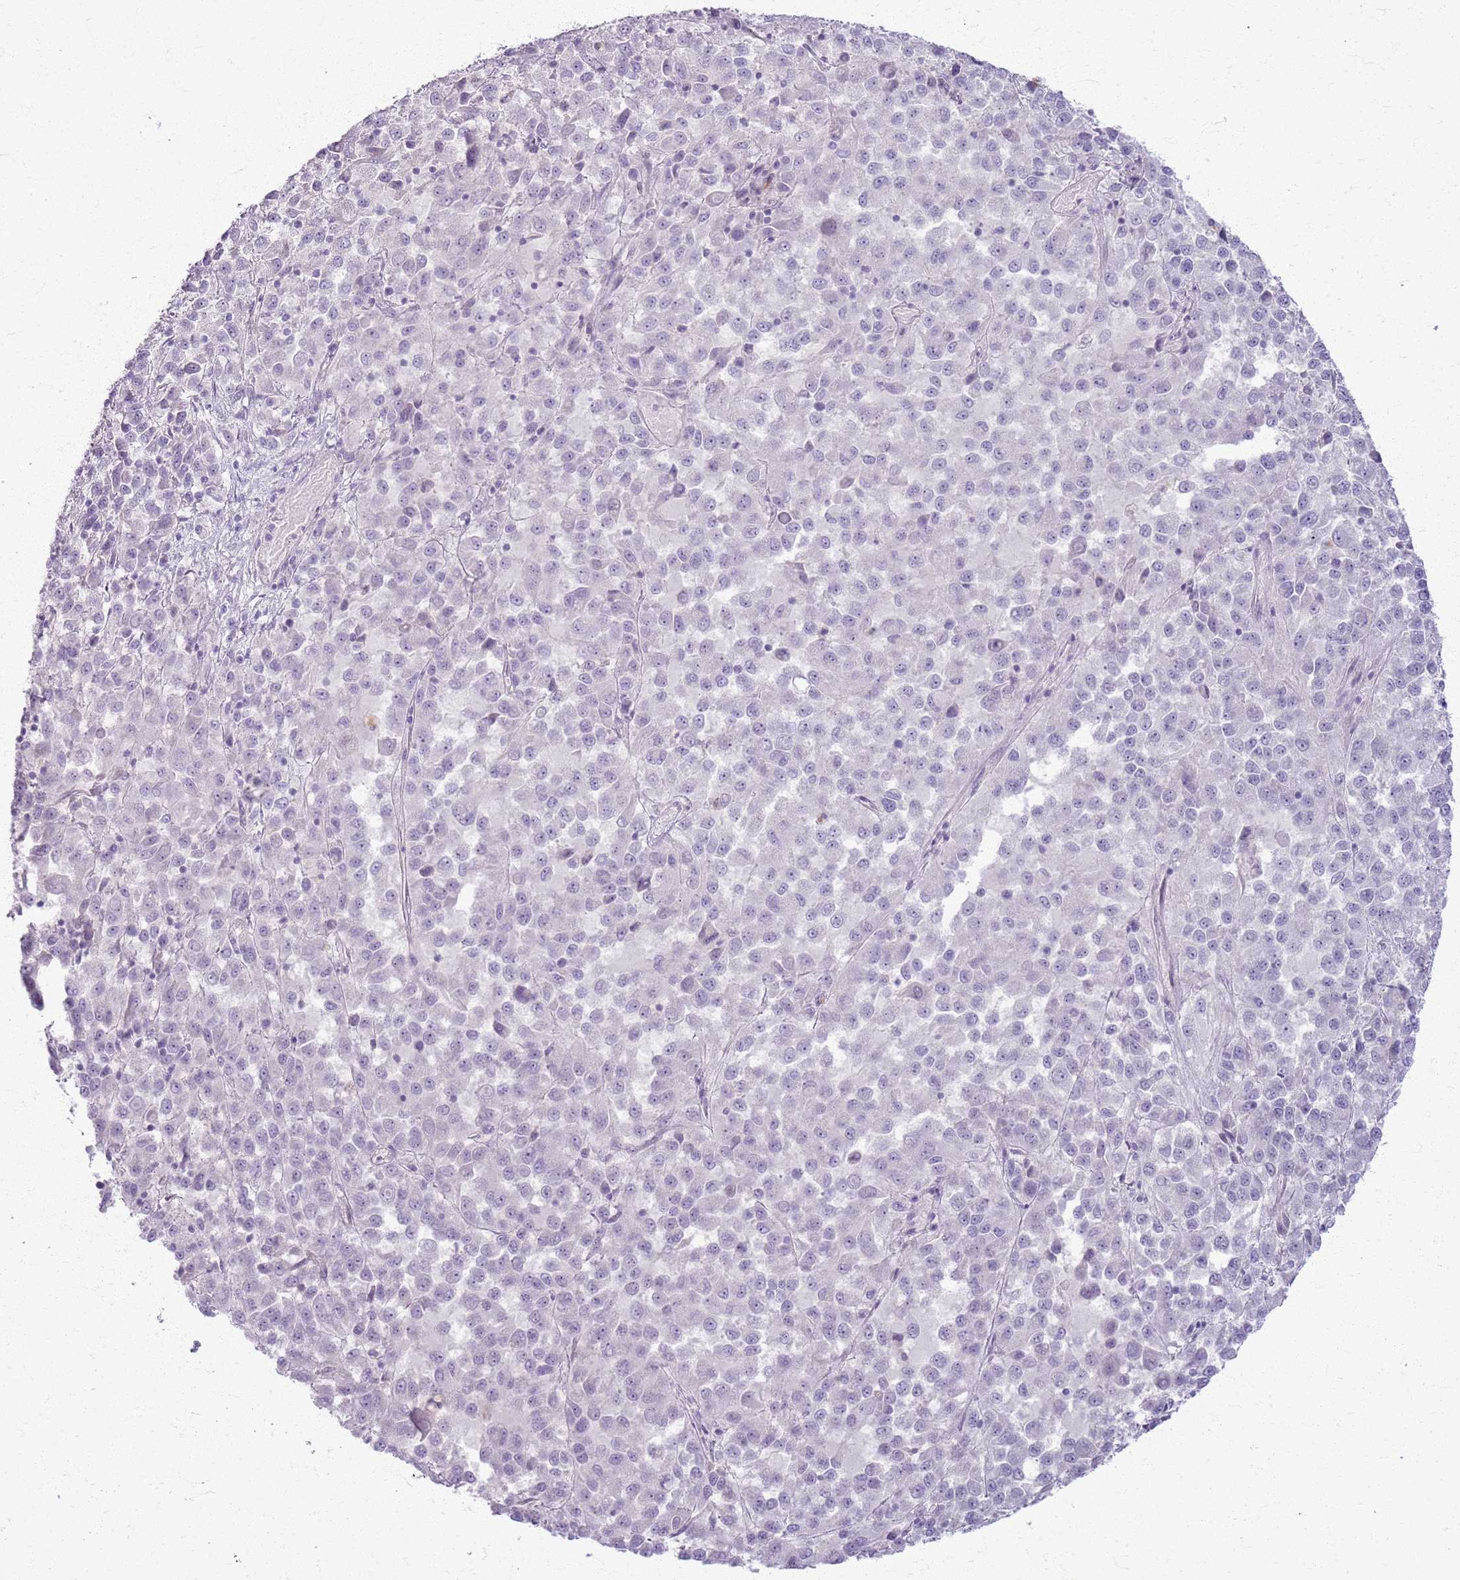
{"staining": {"intensity": "negative", "quantity": "none", "location": "none"}, "tissue": "melanoma", "cell_type": "Tumor cells", "image_type": "cancer", "snomed": [{"axis": "morphology", "description": "Malignant melanoma, Metastatic site"}, {"axis": "topography", "description": "Lung"}], "caption": "IHC photomicrograph of neoplastic tissue: malignant melanoma (metastatic site) stained with DAB demonstrates no significant protein positivity in tumor cells. (DAB (3,3'-diaminobenzidine) immunohistochemistry visualized using brightfield microscopy, high magnification).", "gene": "CSRP3", "patient": {"sex": "male", "age": 64}}